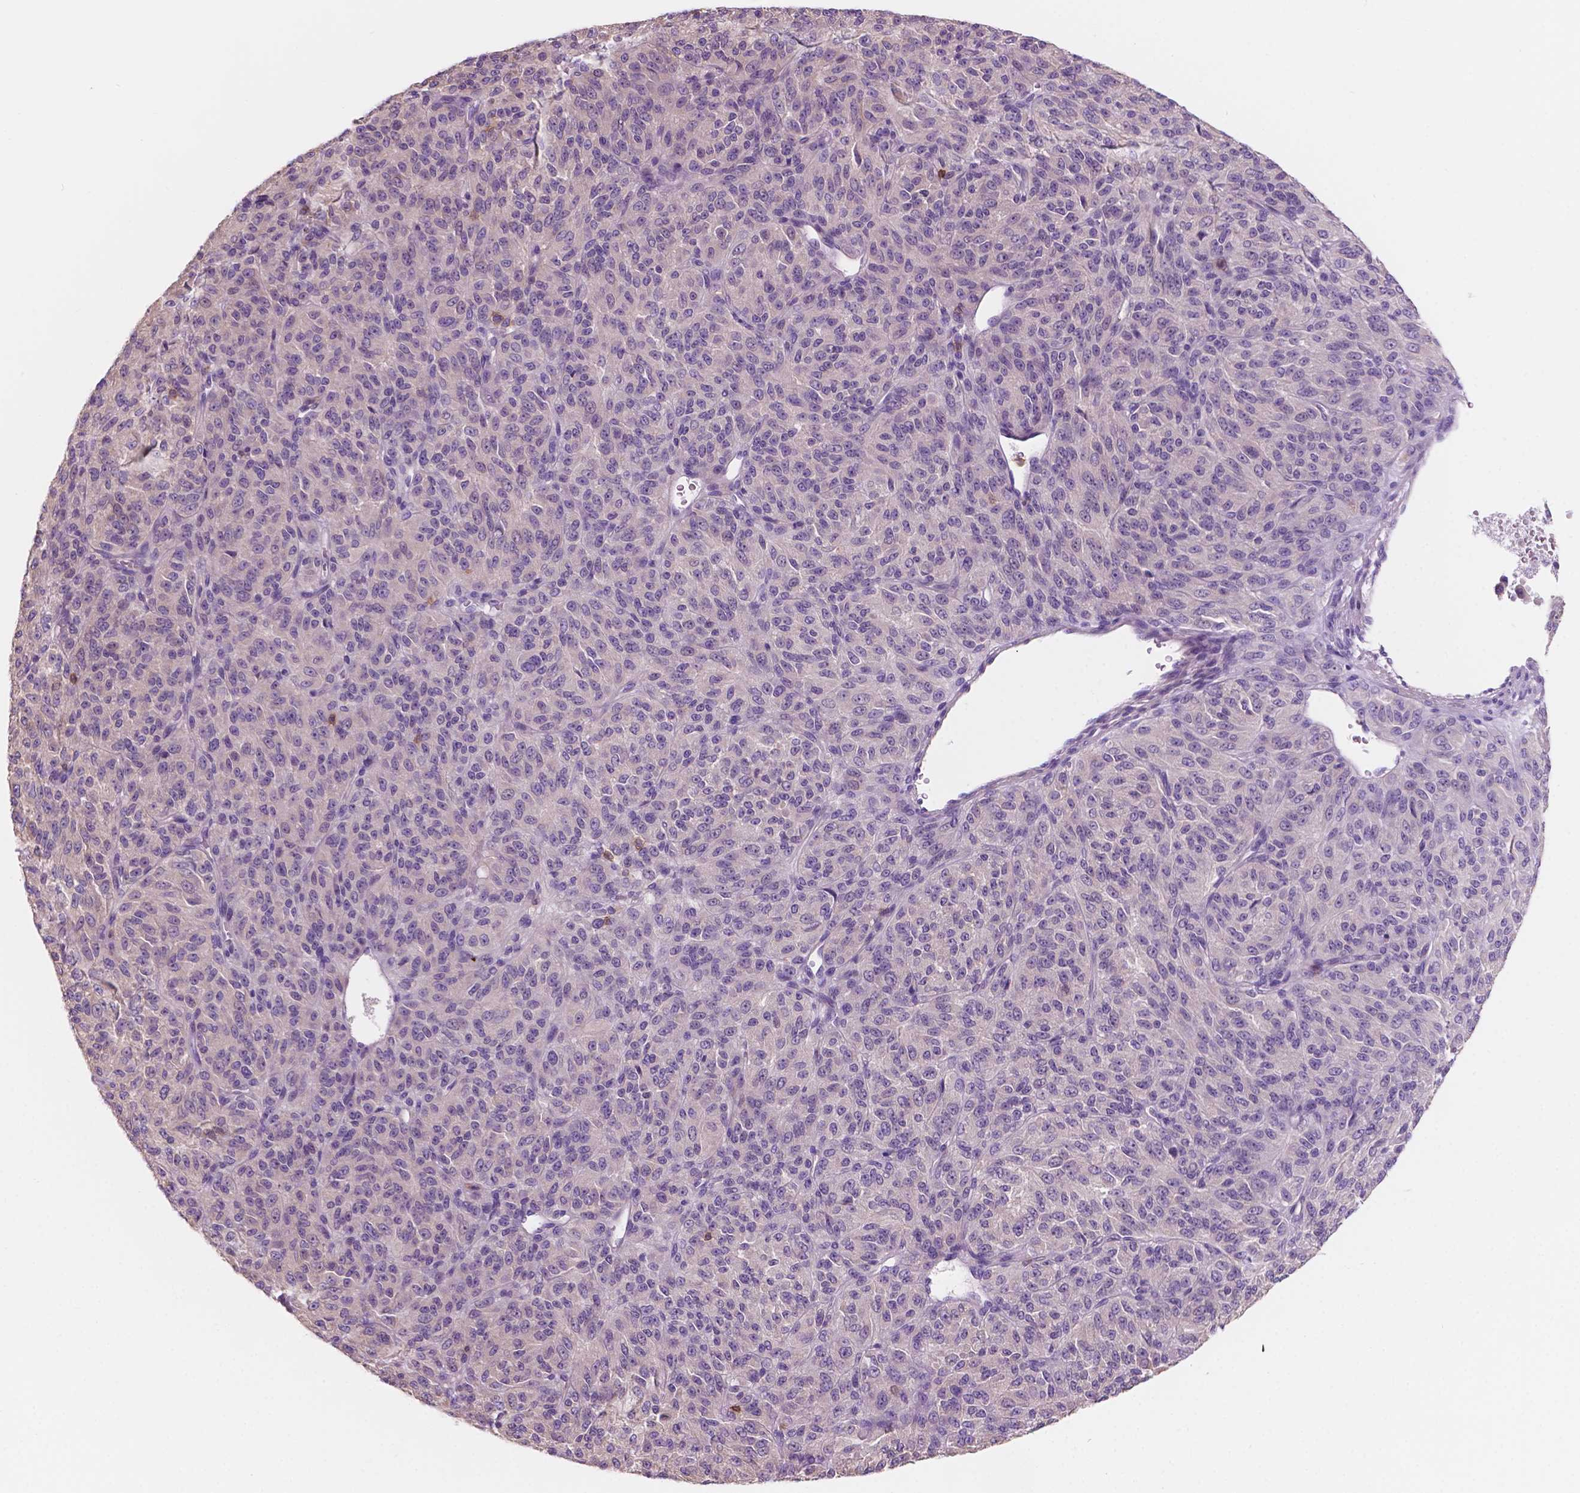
{"staining": {"intensity": "negative", "quantity": "none", "location": "none"}, "tissue": "melanoma", "cell_type": "Tumor cells", "image_type": "cancer", "snomed": [{"axis": "morphology", "description": "Malignant melanoma, Metastatic site"}, {"axis": "topography", "description": "Brain"}], "caption": "Tumor cells show no significant protein positivity in melanoma.", "gene": "SEMA4A", "patient": {"sex": "female", "age": 56}}